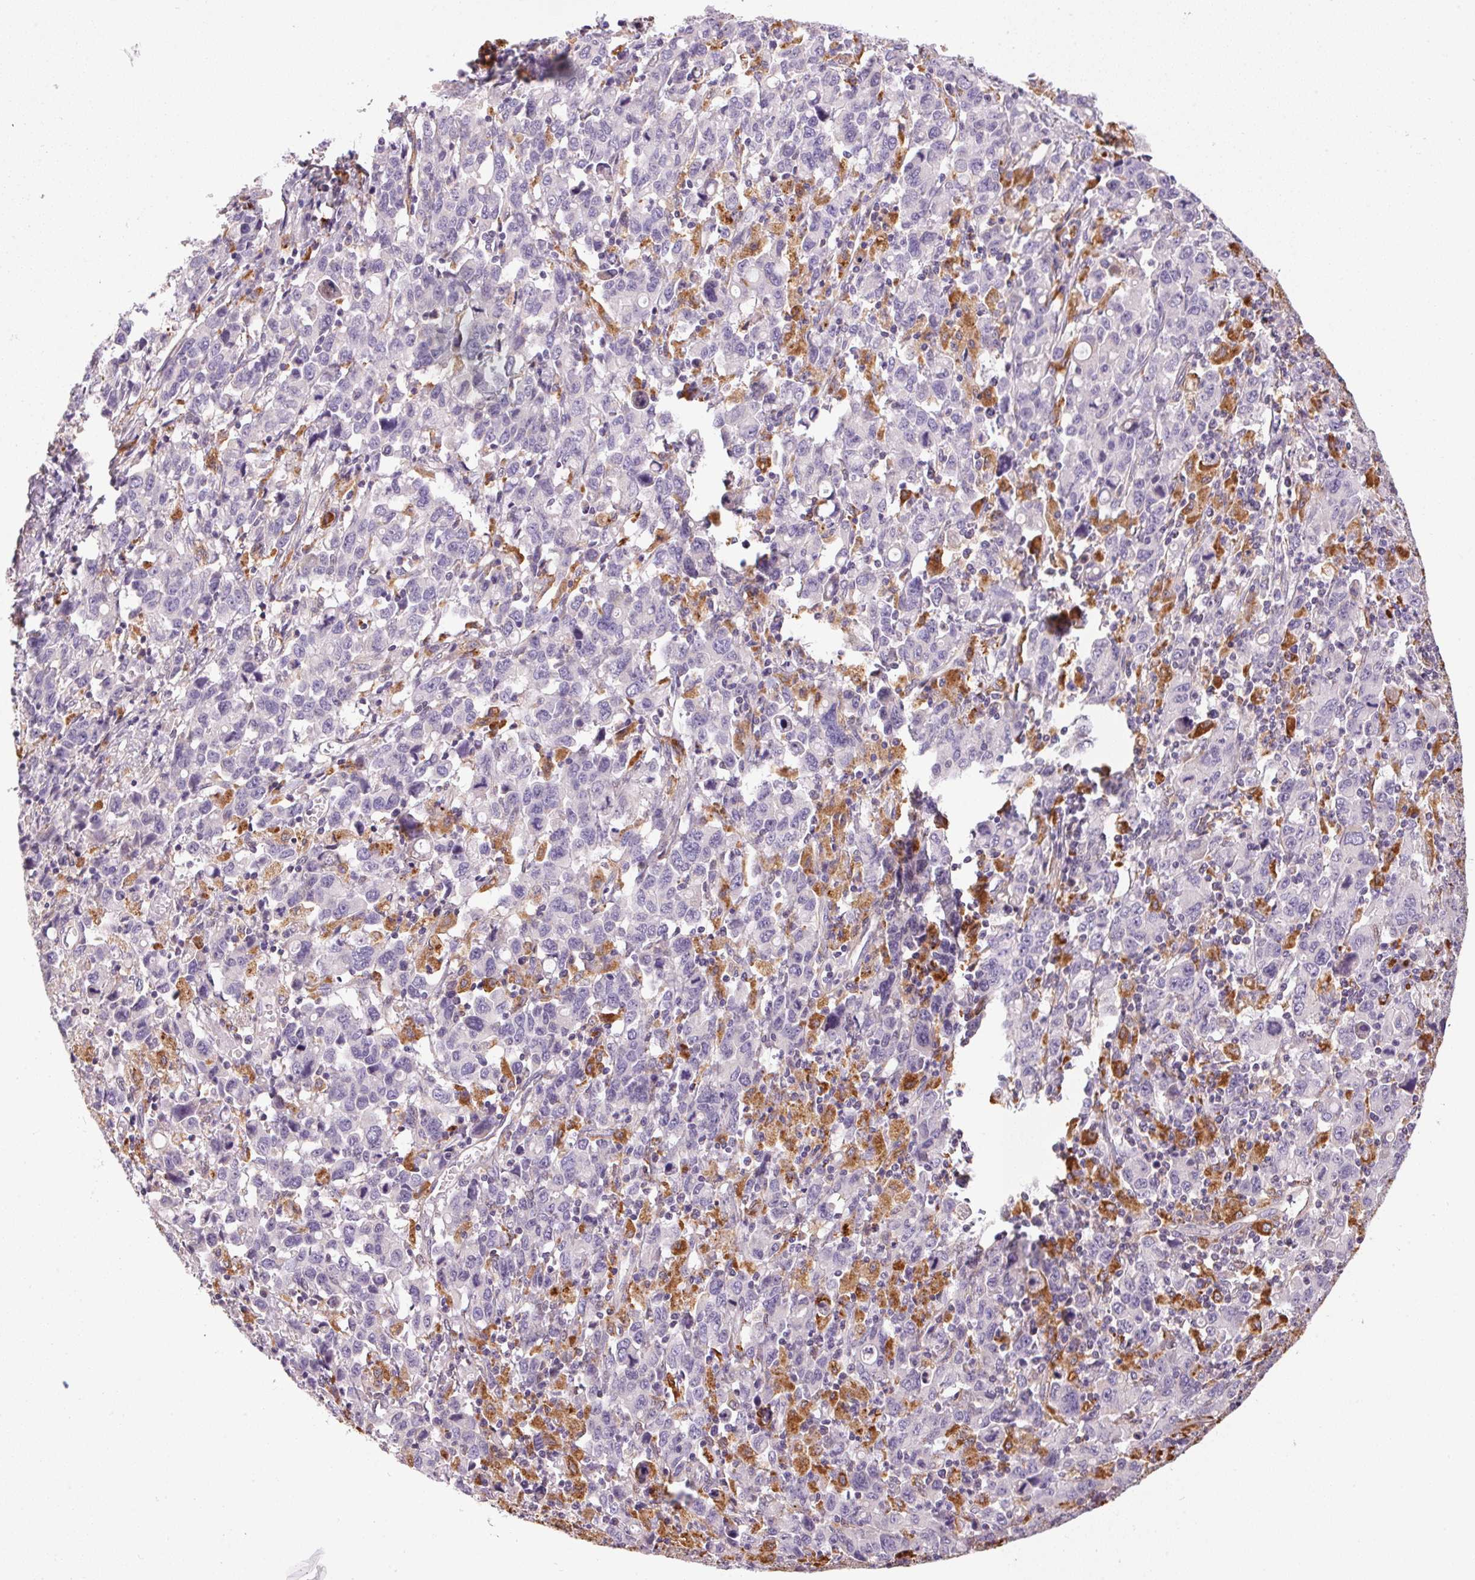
{"staining": {"intensity": "negative", "quantity": "none", "location": "none"}, "tissue": "stomach cancer", "cell_type": "Tumor cells", "image_type": "cancer", "snomed": [{"axis": "morphology", "description": "Adenocarcinoma, NOS"}, {"axis": "topography", "description": "Stomach, upper"}], "caption": "Immunohistochemistry (IHC) of human stomach cancer (adenocarcinoma) displays no staining in tumor cells.", "gene": "ADH5", "patient": {"sex": "male", "age": 69}}